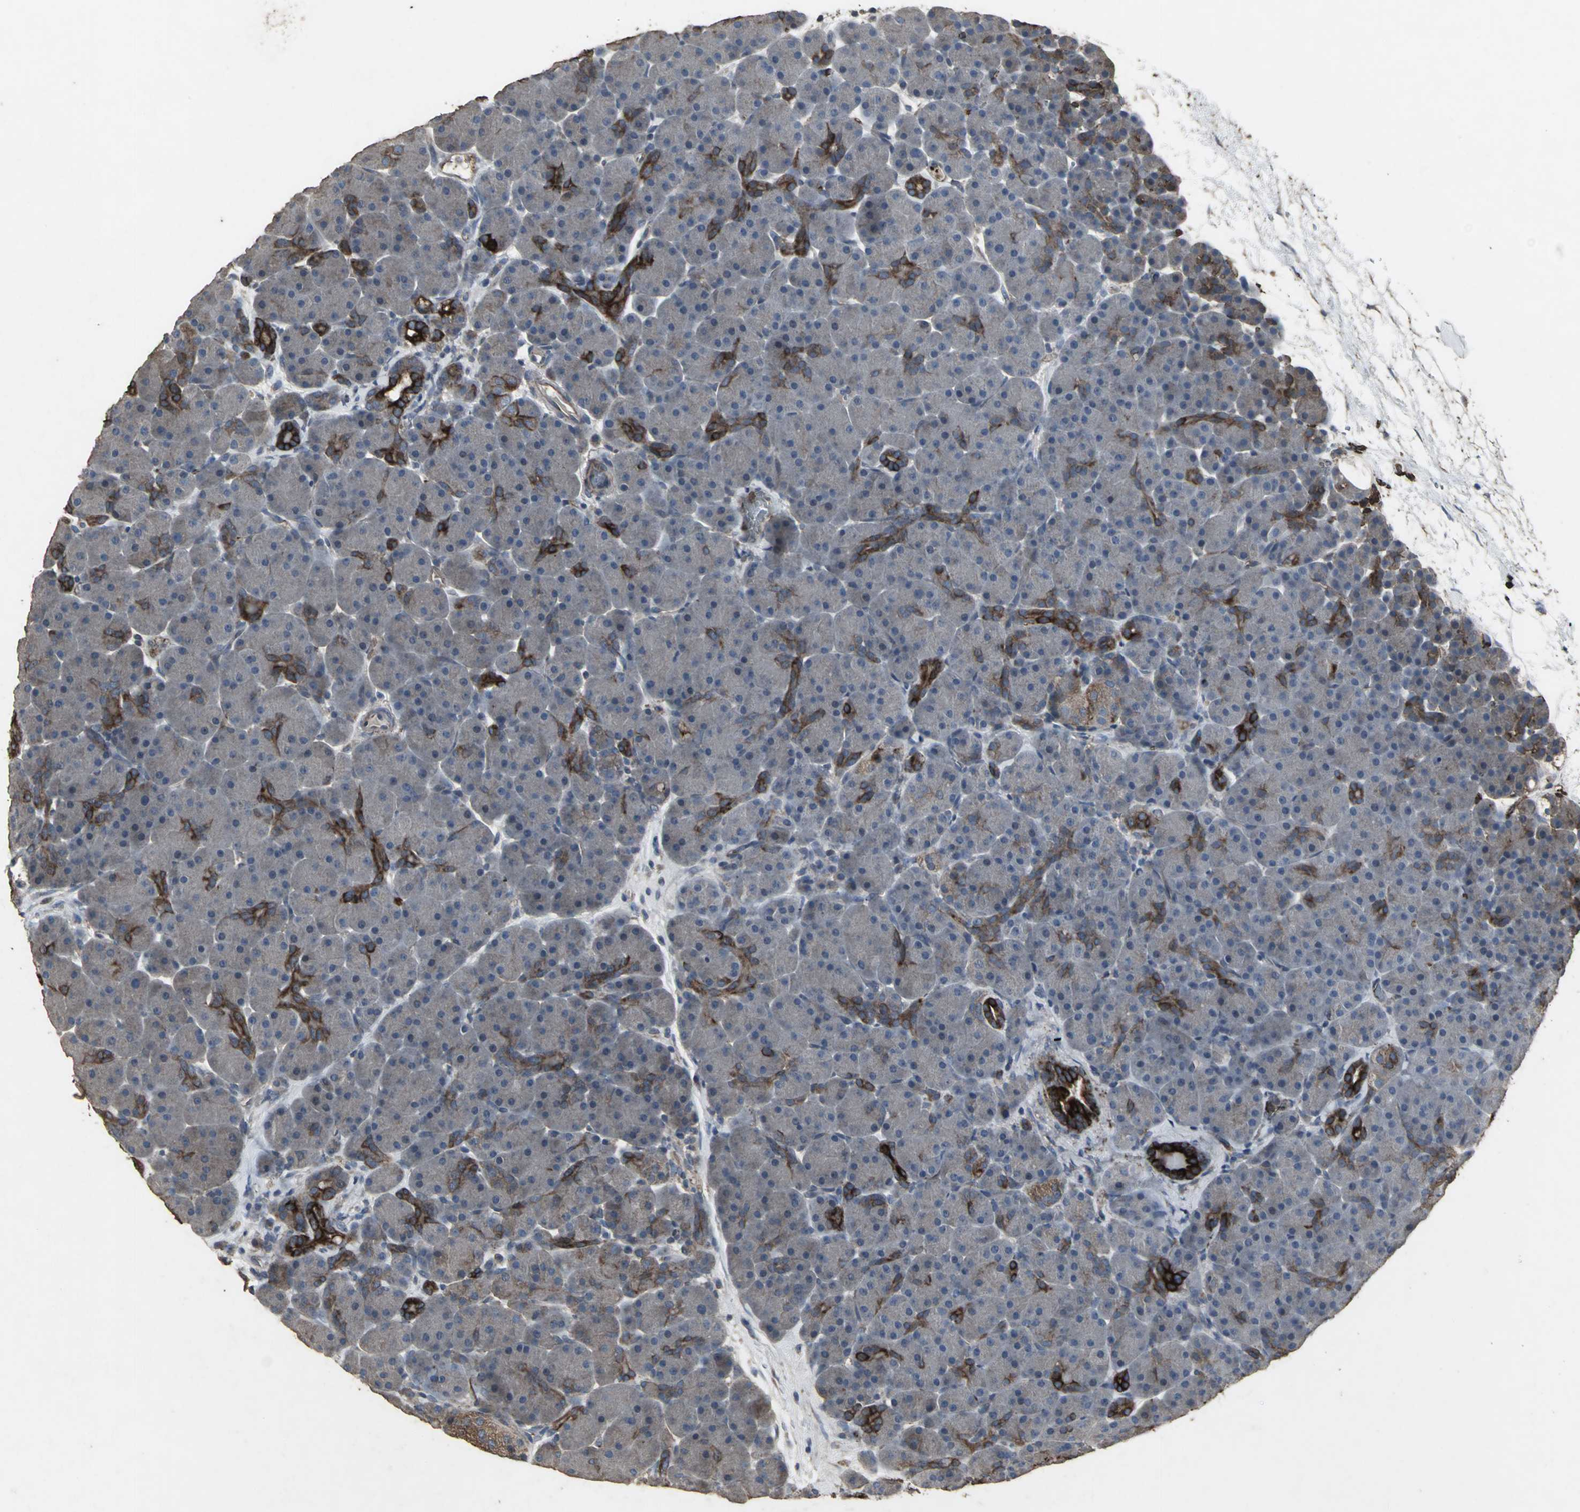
{"staining": {"intensity": "moderate", "quantity": "25%-75%", "location": "cytoplasmic/membranous"}, "tissue": "pancreas", "cell_type": "Exocrine glandular cells", "image_type": "normal", "snomed": [{"axis": "morphology", "description": "Normal tissue, NOS"}, {"axis": "topography", "description": "Pancreas"}], "caption": "Protein staining demonstrates moderate cytoplasmic/membranous staining in approximately 25%-75% of exocrine glandular cells in normal pancreas.", "gene": "CCR9", "patient": {"sex": "male", "age": 66}}